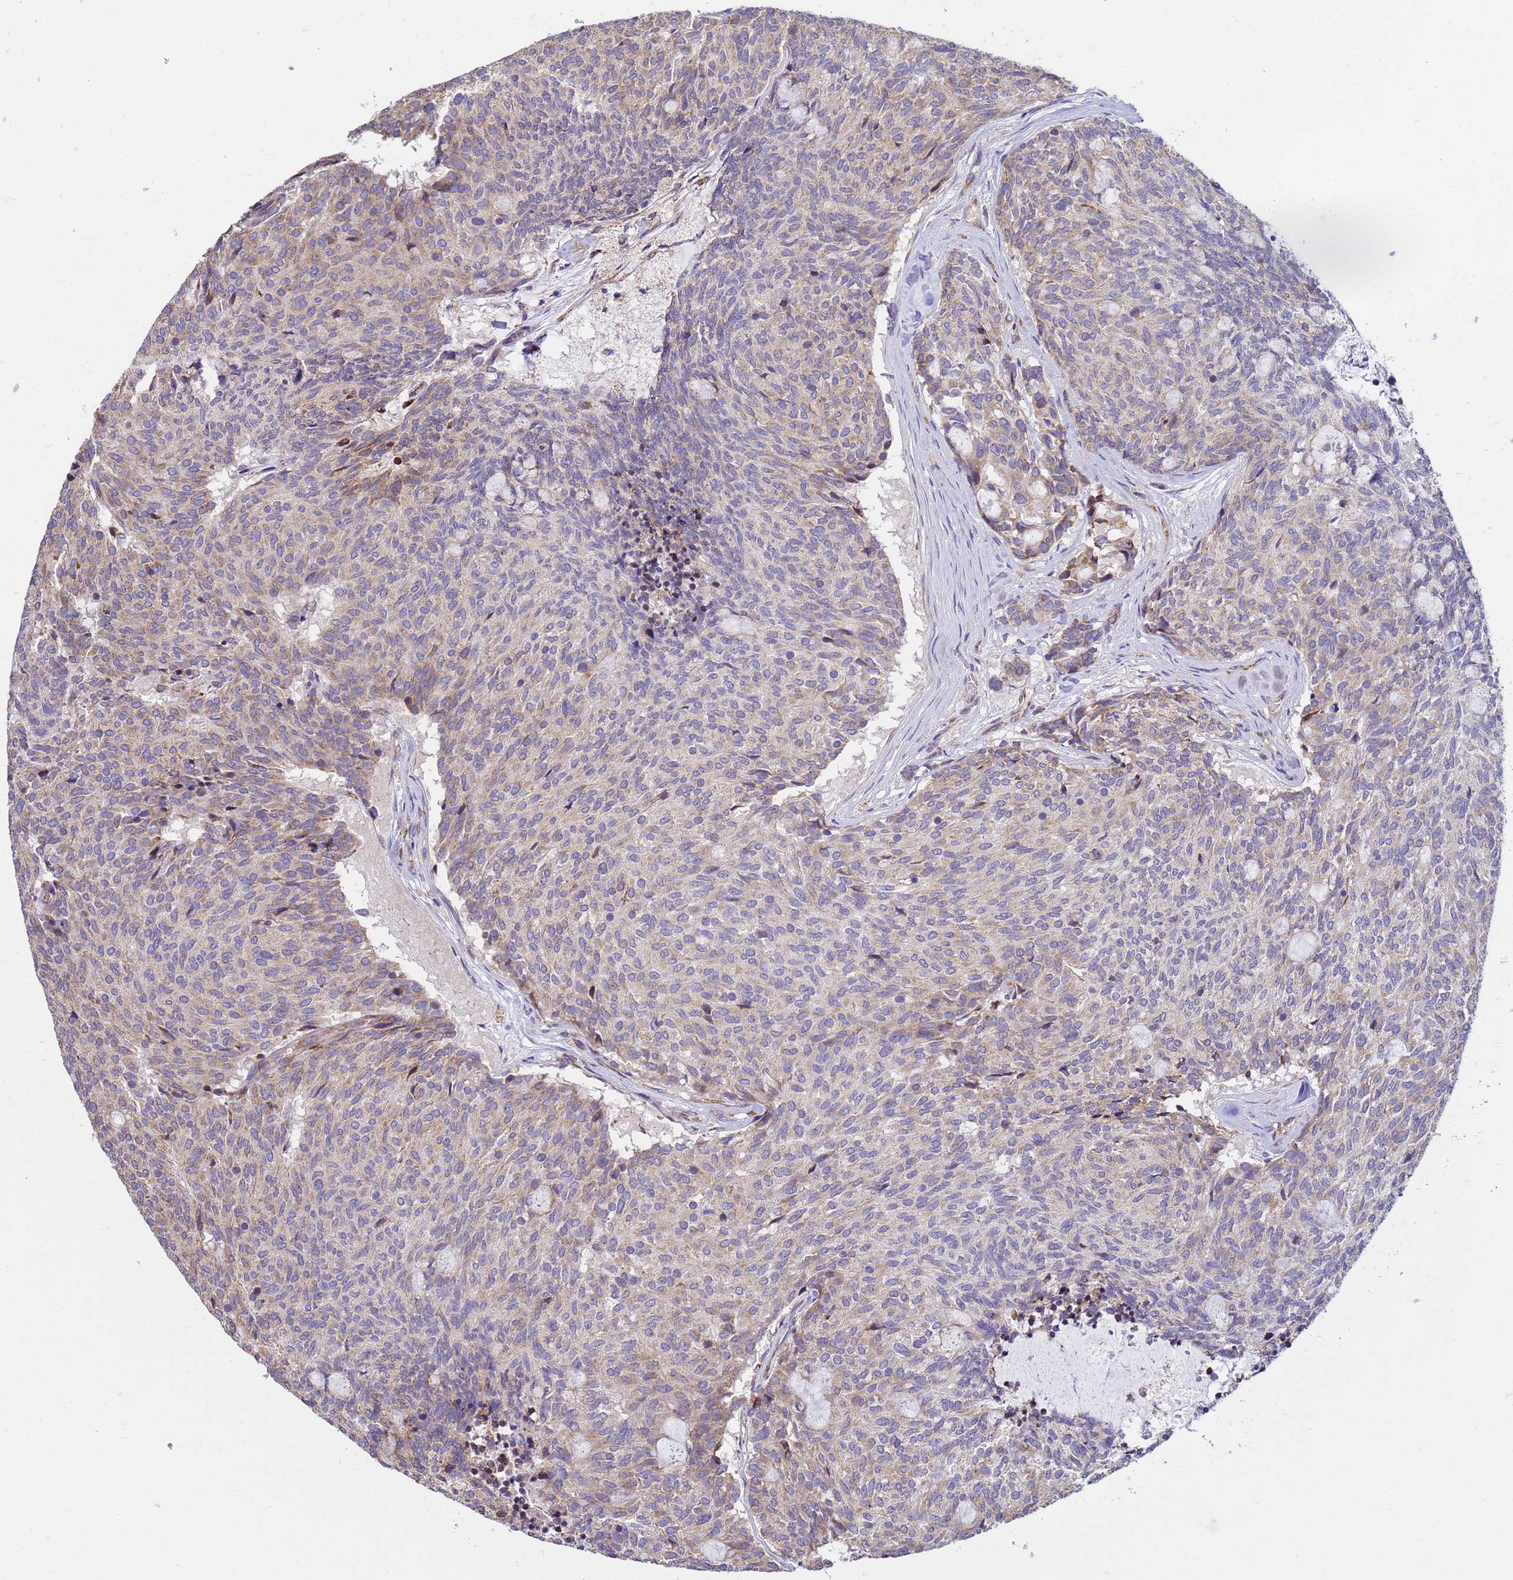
{"staining": {"intensity": "weak", "quantity": "25%-75%", "location": "cytoplasmic/membranous"}, "tissue": "carcinoid", "cell_type": "Tumor cells", "image_type": "cancer", "snomed": [{"axis": "morphology", "description": "Carcinoid, malignant, NOS"}, {"axis": "topography", "description": "Pancreas"}], "caption": "There is low levels of weak cytoplasmic/membranous positivity in tumor cells of carcinoid, as demonstrated by immunohistochemical staining (brown color).", "gene": "THAP5", "patient": {"sex": "female", "age": 54}}